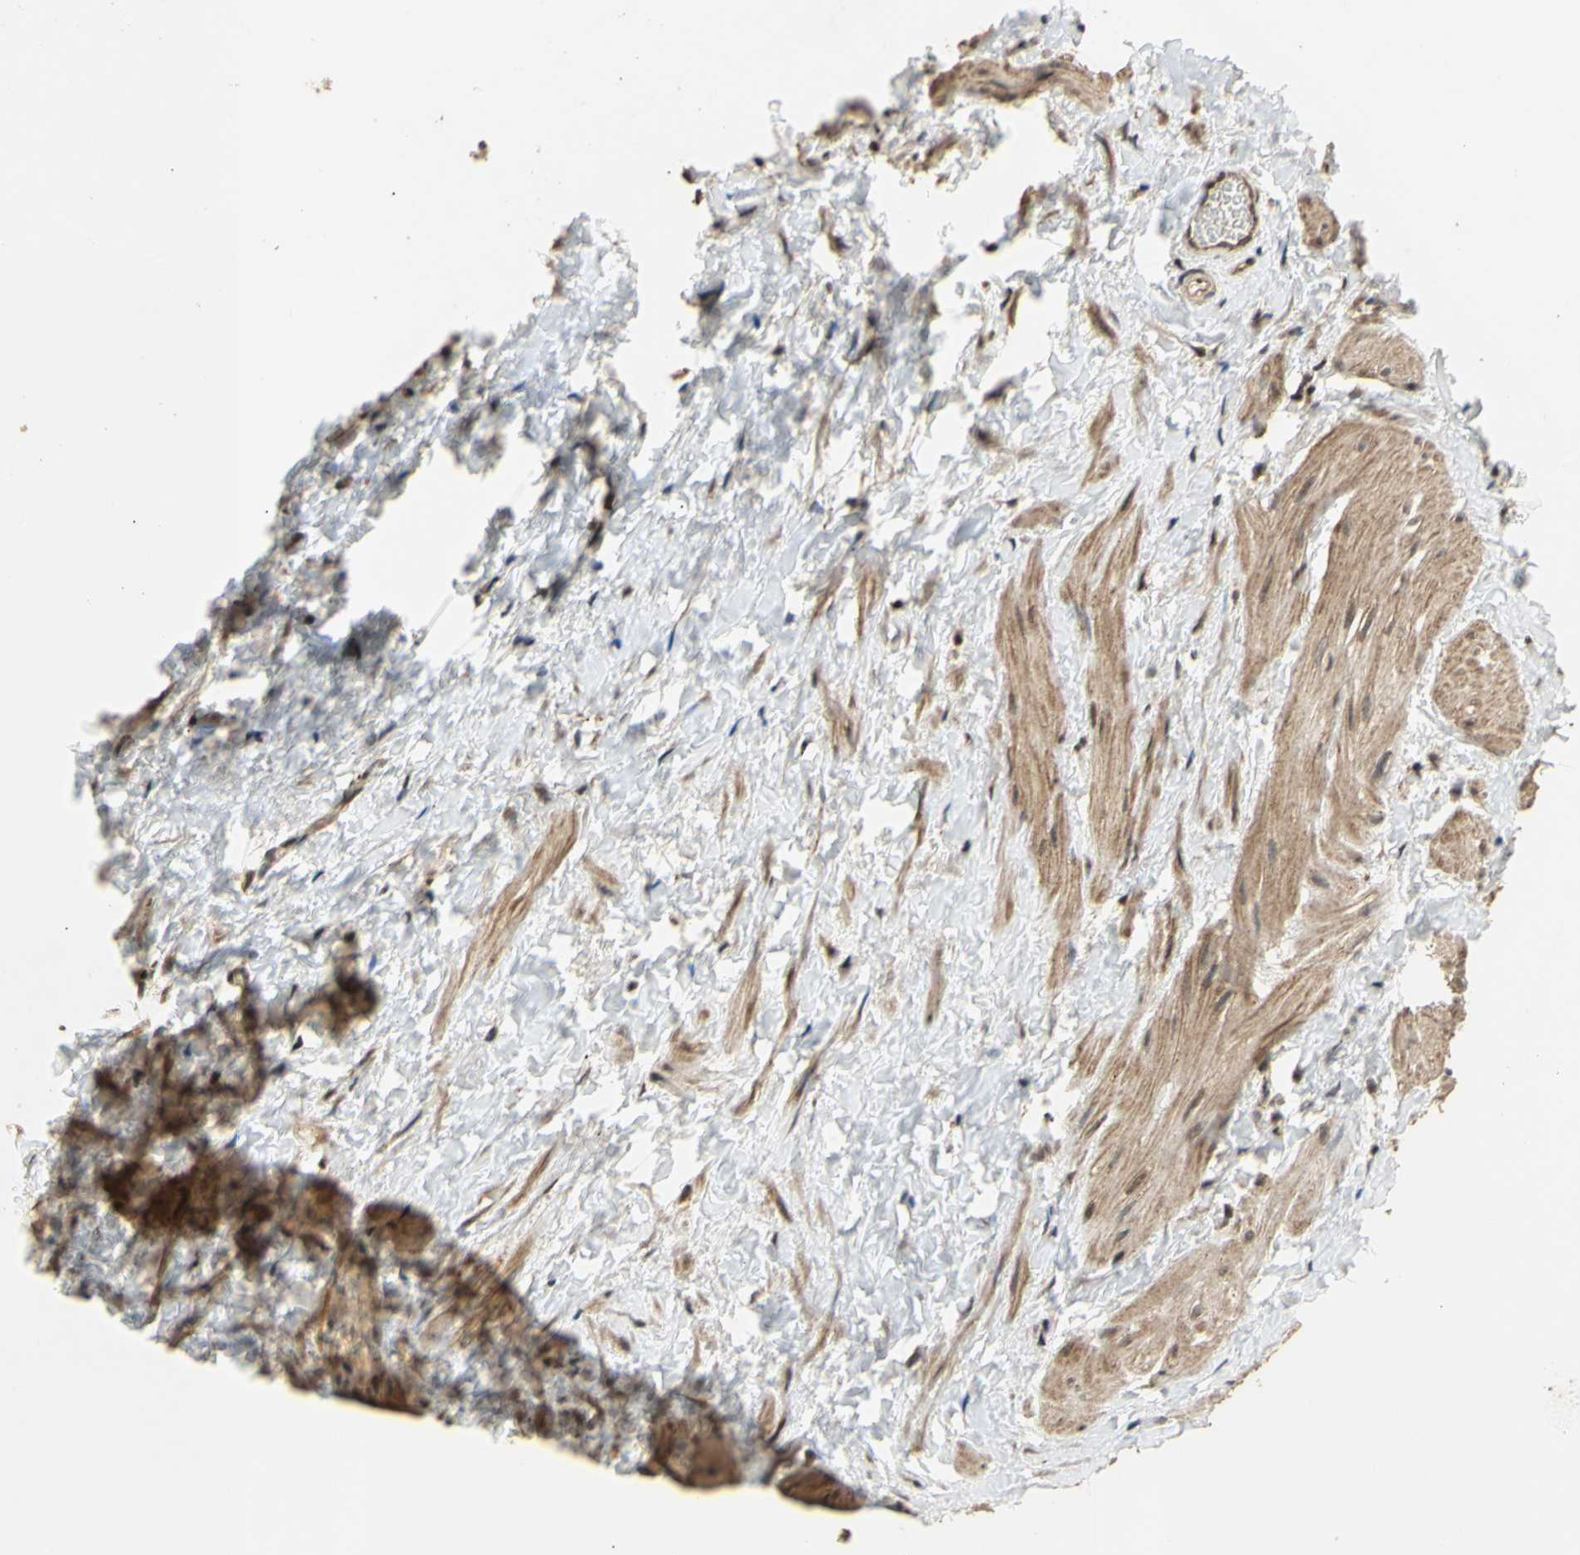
{"staining": {"intensity": "moderate", "quantity": ">75%", "location": "cytoplasmic/membranous"}, "tissue": "smooth muscle", "cell_type": "Smooth muscle cells", "image_type": "normal", "snomed": [{"axis": "morphology", "description": "Normal tissue, NOS"}, {"axis": "topography", "description": "Smooth muscle"}], "caption": "Approximately >75% of smooth muscle cells in normal smooth muscle exhibit moderate cytoplasmic/membranous protein expression as visualized by brown immunohistochemical staining.", "gene": "GTF2E2", "patient": {"sex": "male", "age": 16}}